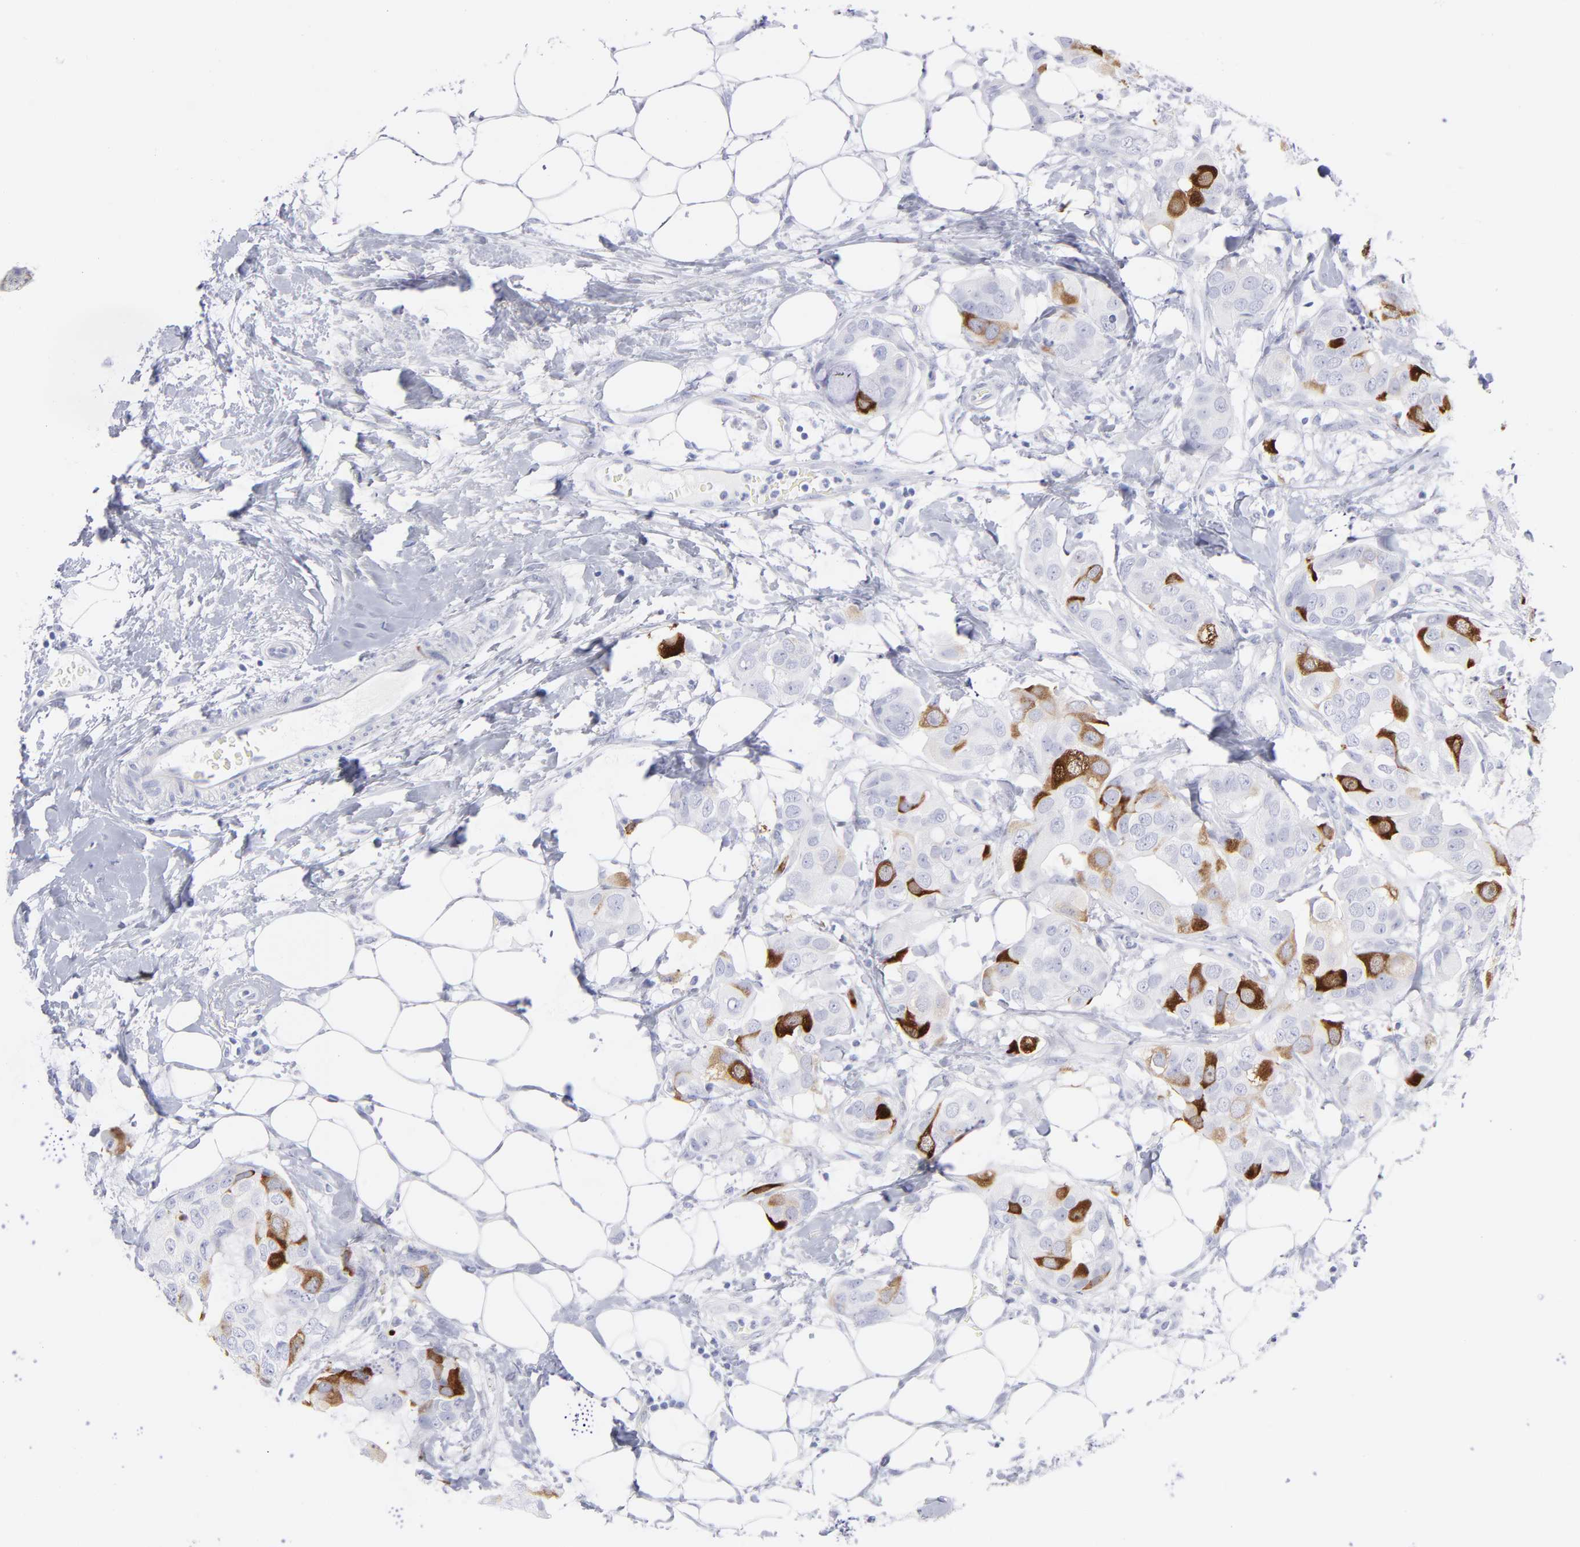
{"staining": {"intensity": "strong", "quantity": "<25%", "location": "cytoplasmic/membranous"}, "tissue": "breast cancer", "cell_type": "Tumor cells", "image_type": "cancer", "snomed": [{"axis": "morphology", "description": "Duct carcinoma"}, {"axis": "topography", "description": "Breast"}], "caption": "Immunohistochemistry (IHC) (DAB (3,3'-diaminobenzidine)) staining of infiltrating ductal carcinoma (breast) demonstrates strong cytoplasmic/membranous protein staining in approximately <25% of tumor cells. The staining was performed using DAB to visualize the protein expression in brown, while the nuclei were stained in blue with hematoxylin (Magnification: 20x).", "gene": "CCNB1", "patient": {"sex": "female", "age": 40}}